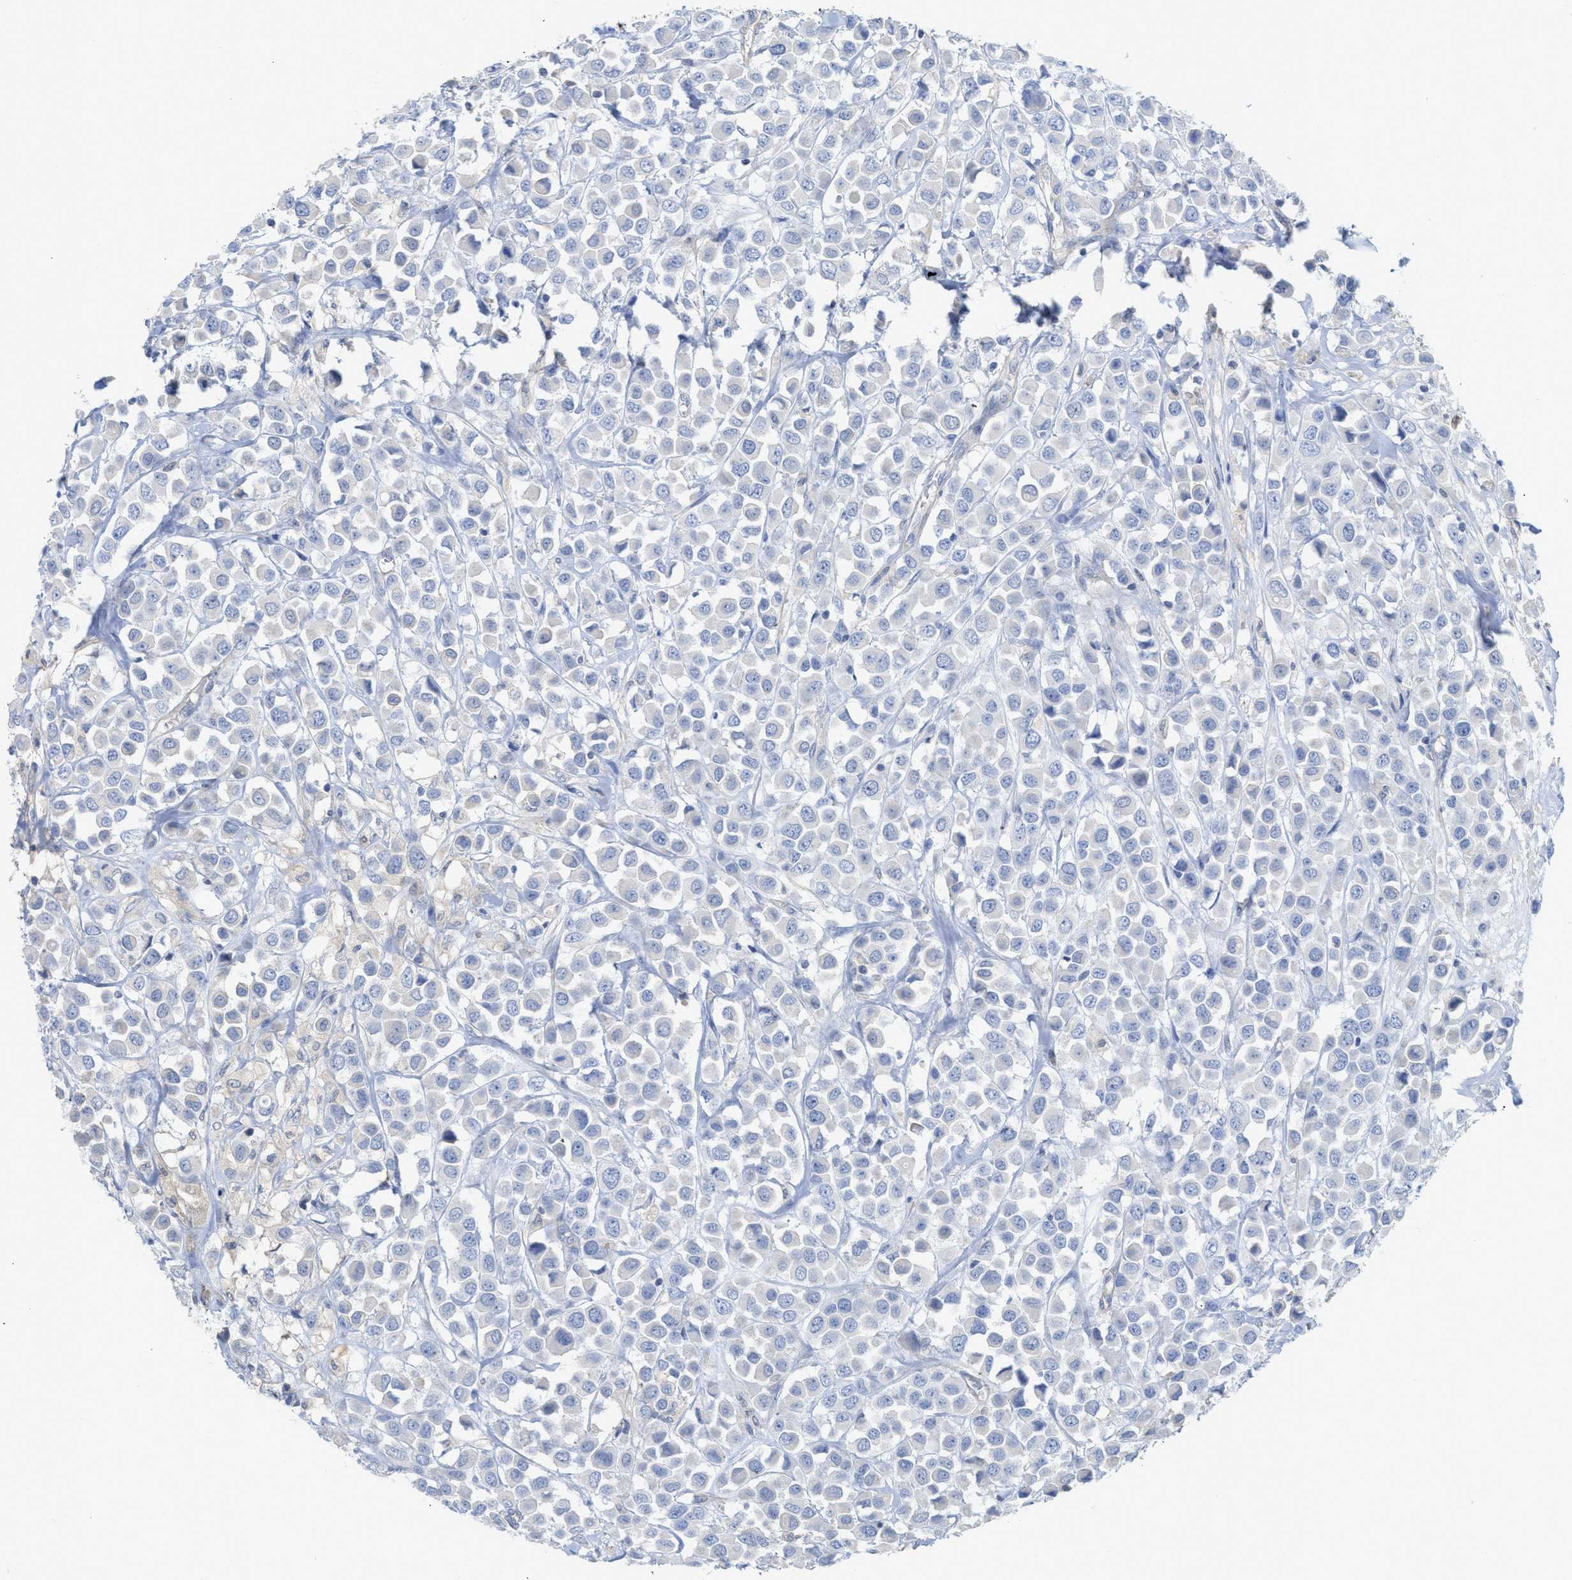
{"staining": {"intensity": "negative", "quantity": "none", "location": "none"}, "tissue": "breast cancer", "cell_type": "Tumor cells", "image_type": "cancer", "snomed": [{"axis": "morphology", "description": "Duct carcinoma"}, {"axis": "topography", "description": "Breast"}], "caption": "Micrograph shows no significant protein expression in tumor cells of breast cancer.", "gene": "MYL3", "patient": {"sex": "female", "age": 61}}